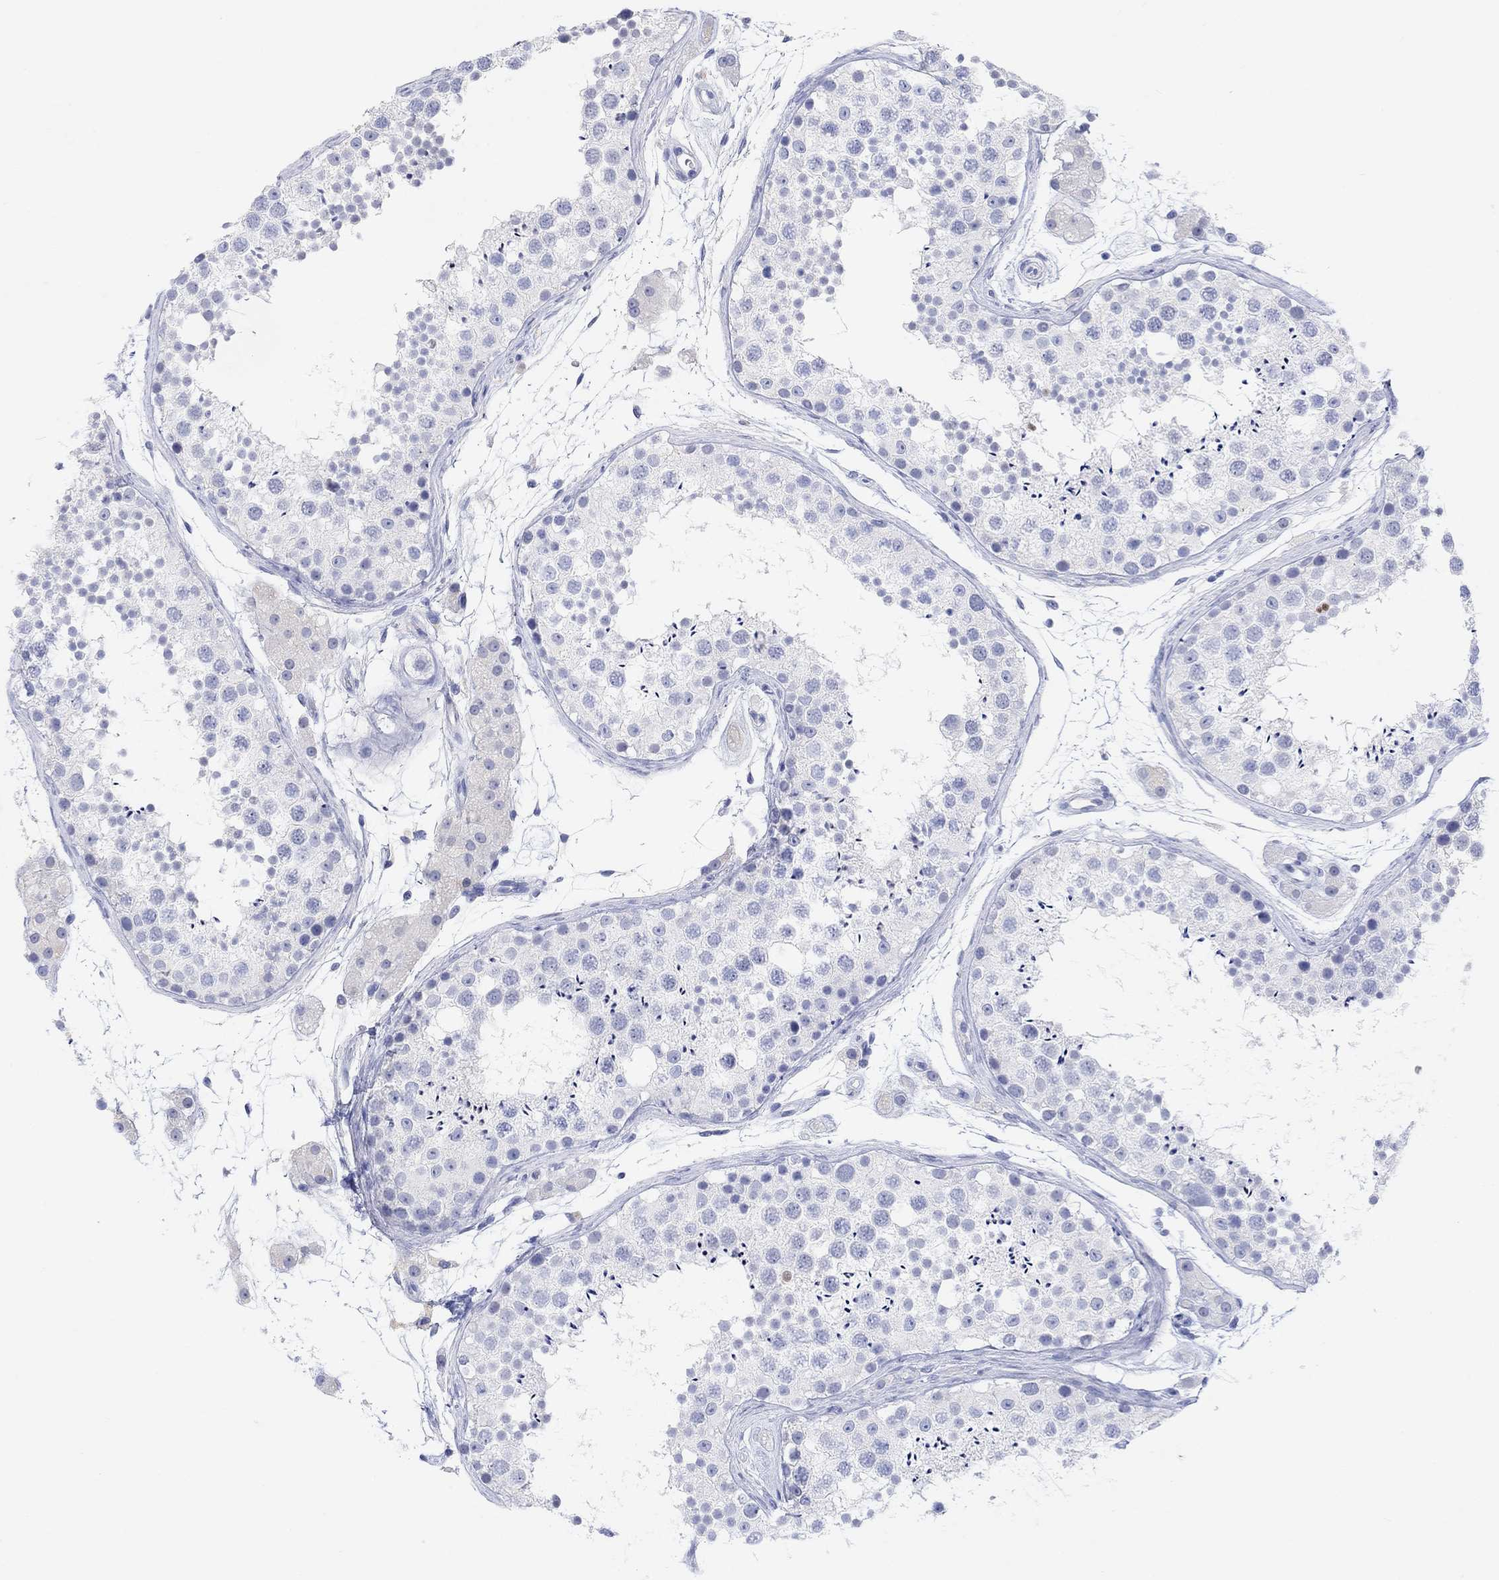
{"staining": {"intensity": "negative", "quantity": "none", "location": "none"}, "tissue": "testis", "cell_type": "Cells in seminiferous ducts", "image_type": "normal", "snomed": [{"axis": "morphology", "description": "Normal tissue, NOS"}, {"axis": "topography", "description": "Testis"}], "caption": "An image of testis stained for a protein exhibits no brown staining in cells in seminiferous ducts. (Brightfield microscopy of DAB (3,3'-diaminobenzidine) immunohistochemistry at high magnification).", "gene": "TYR", "patient": {"sex": "male", "age": 41}}